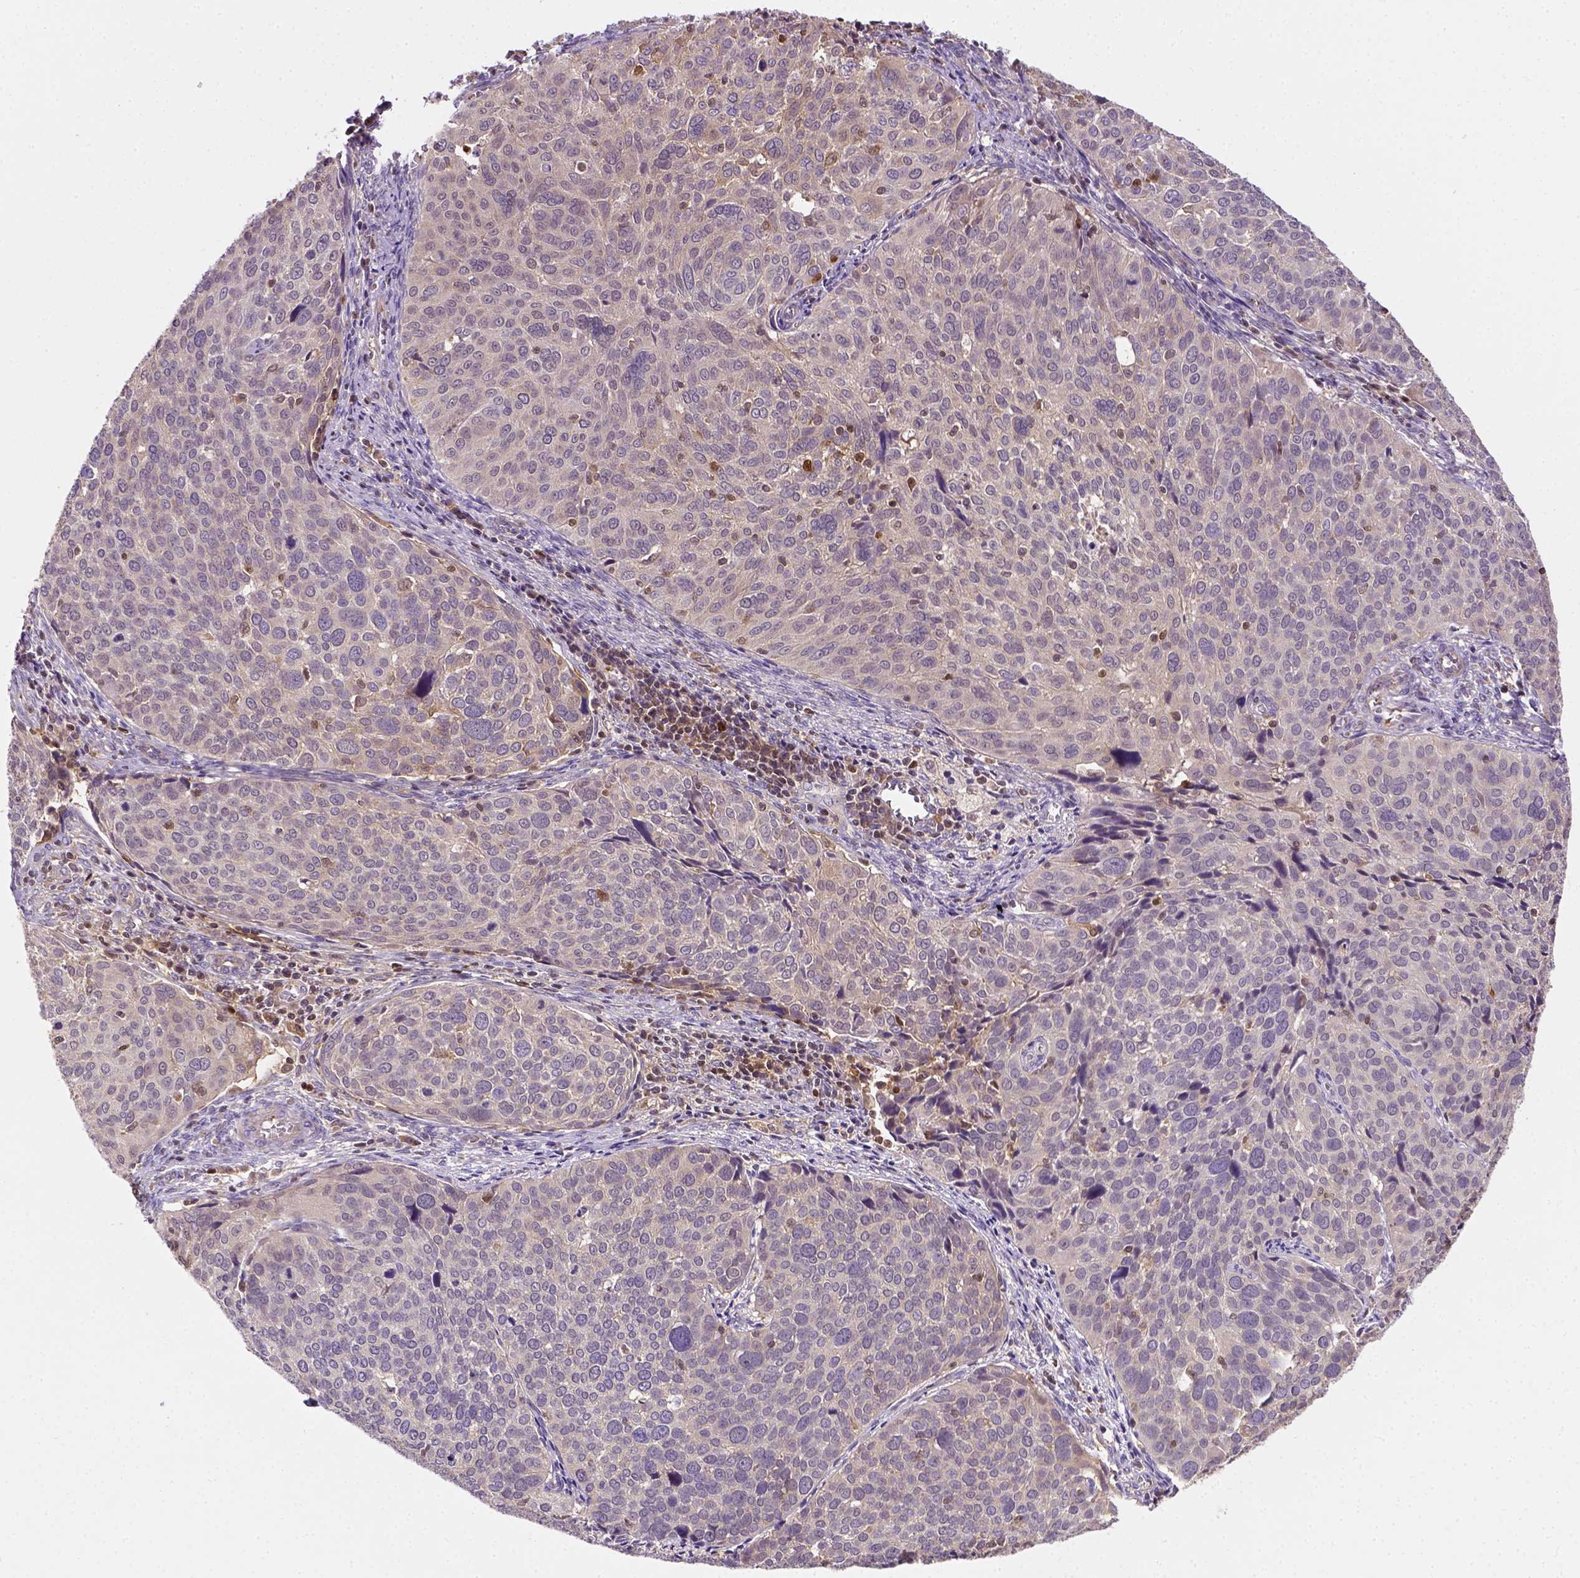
{"staining": {"intensity": "negative", "quantity": "none", "location": "none"}, "tissue": "cervical cancer", "cell_type": "Tumor cells", "image_type": "cancer", "snomed": [{"axis": "morphology", "description": "Squamous cell carcinoma, NOS"}, {"axis": "topography", "description": "Cervix"}], "caption": "The micrograph reveals no significant staining in tumor cells of cervical cancer (squamous cell carcinoma).", "gene": "MATK", "patient": {"sex": "female", "age": 39}}